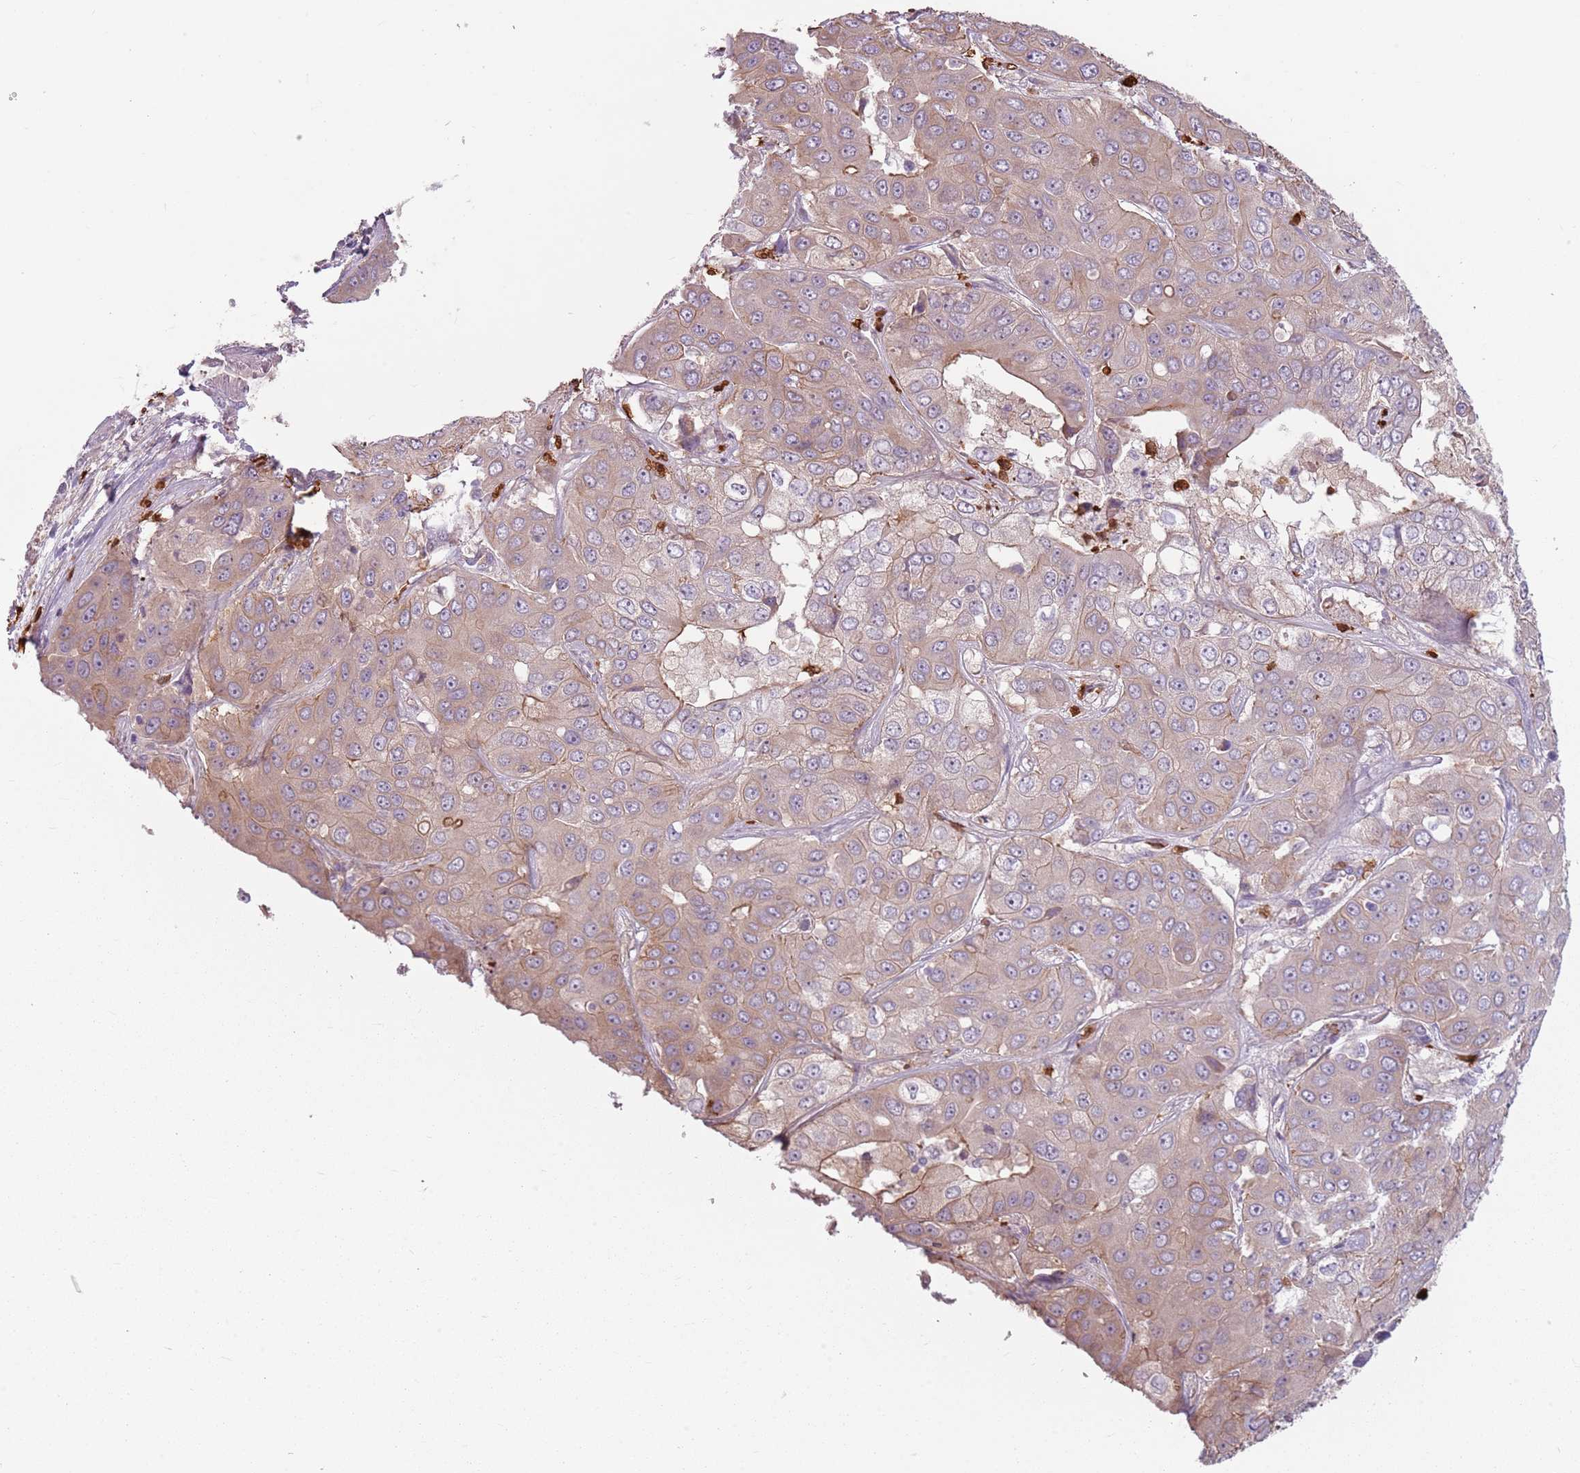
{"staining": {"intensity": "weak", "quantity": "25%-75%", "location": "cytoplasmic/membranous"}, "tissue": "liver cancer", "cell_type": "Tumor cells", "image_type": "cancer", "snomed": [{"axis": "morphology", "description": "Cholangiocarcinoma"}, {"axis": "topography", "description": "Liver"}], "caption": "Tumor cells display low levels of weak cytoplasmic/membranous staining in approximately 25%-75% of cells in liver cholangiocarcinoma.", "gene": "SPAG4", "patient": {"sex": "female", "age": 52}}